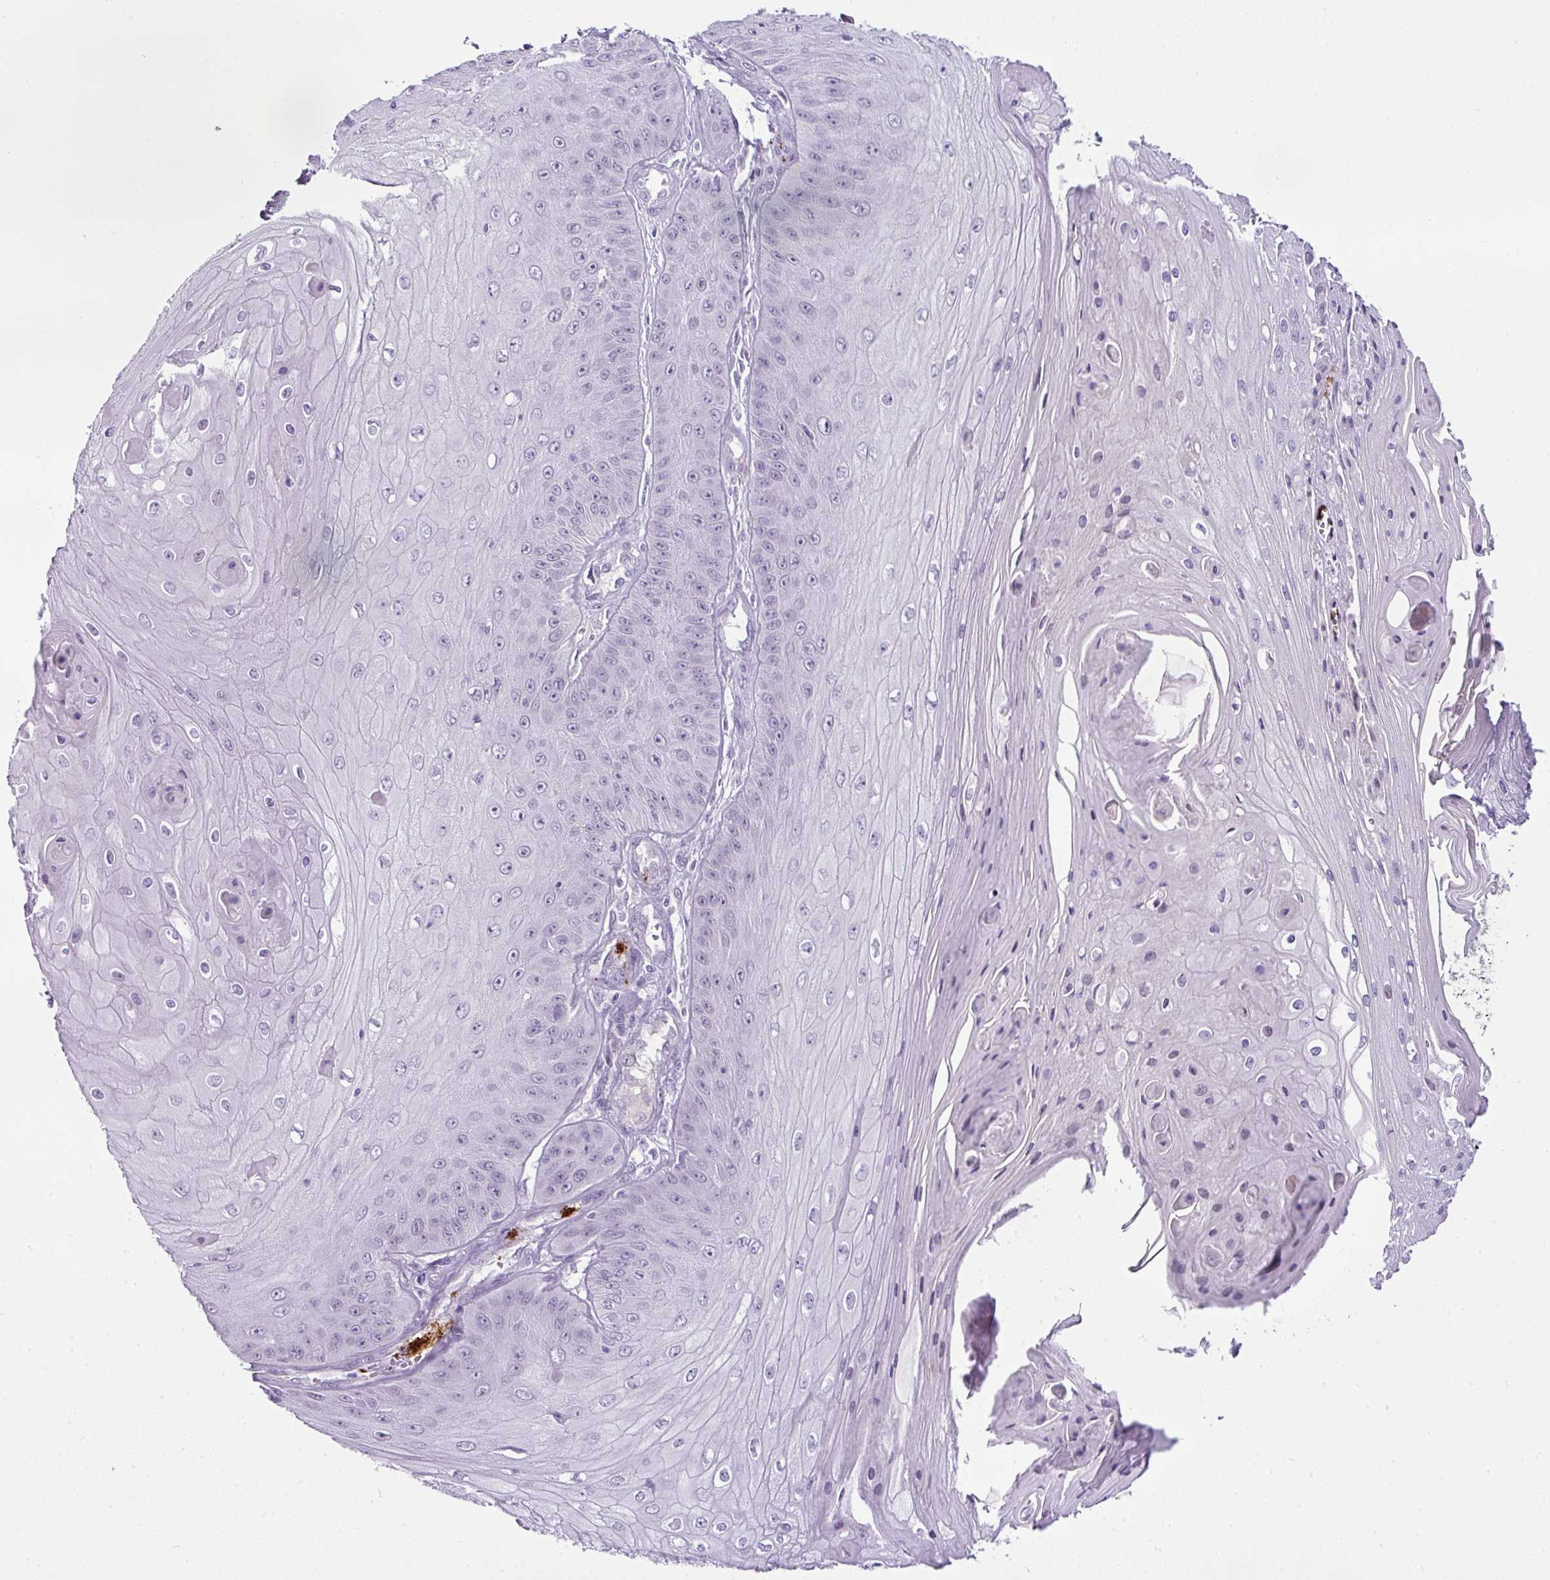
{"staining": {"intensity": "negative", "quantity": "none", "location": "none"}, "tissue": "skin cancer", "cell_type": "Tumor cells", "image_type": "cancer", "snomed": [{"axis": "morphology", "description": "Squamous cell carcinoma, NOS"}, {"axis": "topography", "description": "Skin"}], "caption": "The photomicrograph shows no staining of tumor cells in squamous cell carcinoma (skin).", "gene": "CMTM5", "patient": {"sex": "male", "age": 70}}